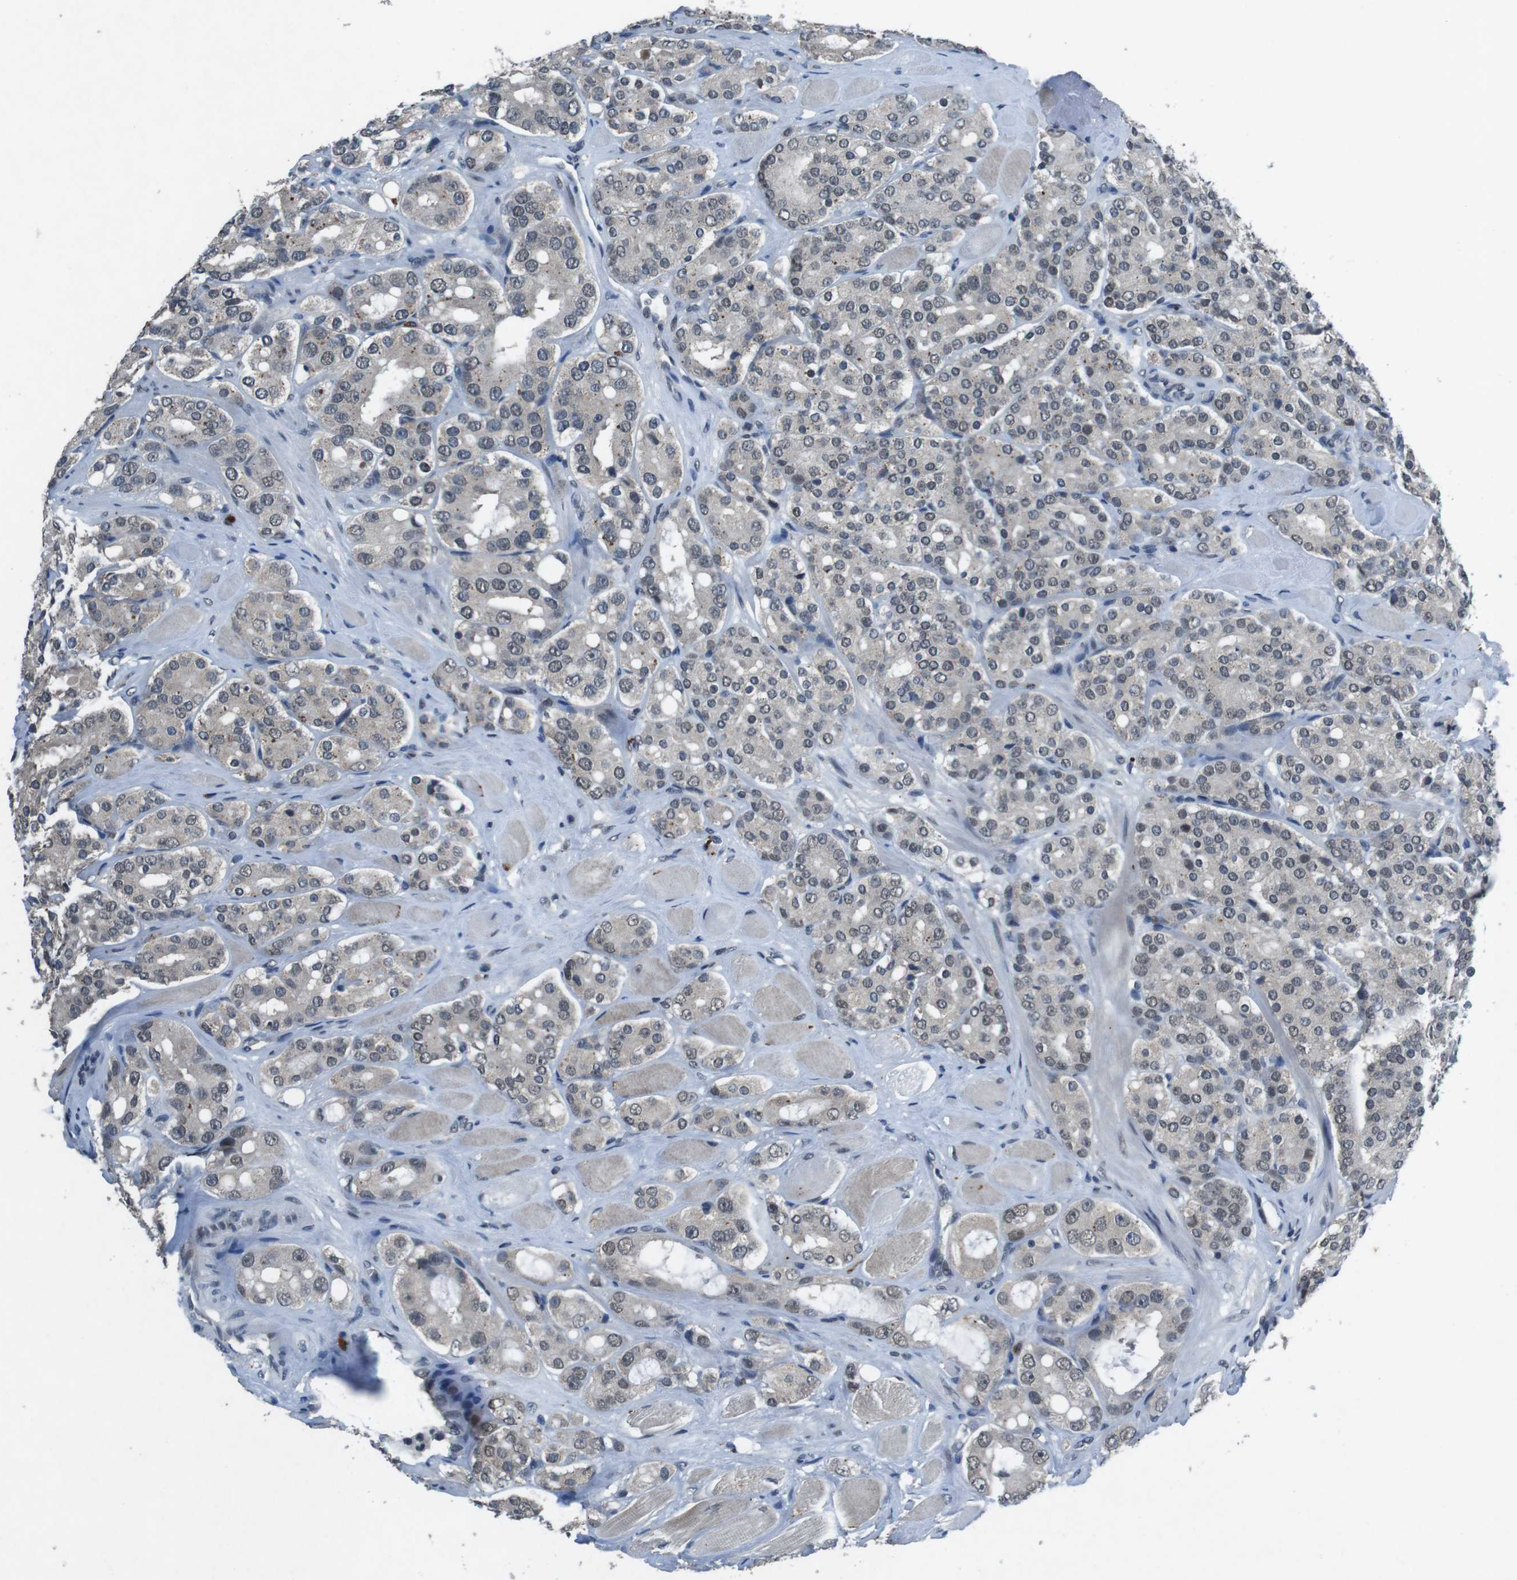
{"staining": {"intensity": "weak", "quantity": "25%-75%", "location": "nuclear"}, "tissue": "prostate cancer", "cell_type": "Tumor cells", "image_type": "cancer", "snomed": [{"axis": "morphology", "description": "Adenocarcinoma, High grade"}, {"axis": "topography", "description": "Prostate"}], "caption": "Human adenocarcinoma (high-grade) (prostate) stained with a brown dye shows weak nuclear positive positivity in approximately 25%-75% of tumor cells.", "gene": "USP7", "patient": {"sex": "male", "age": 65}}